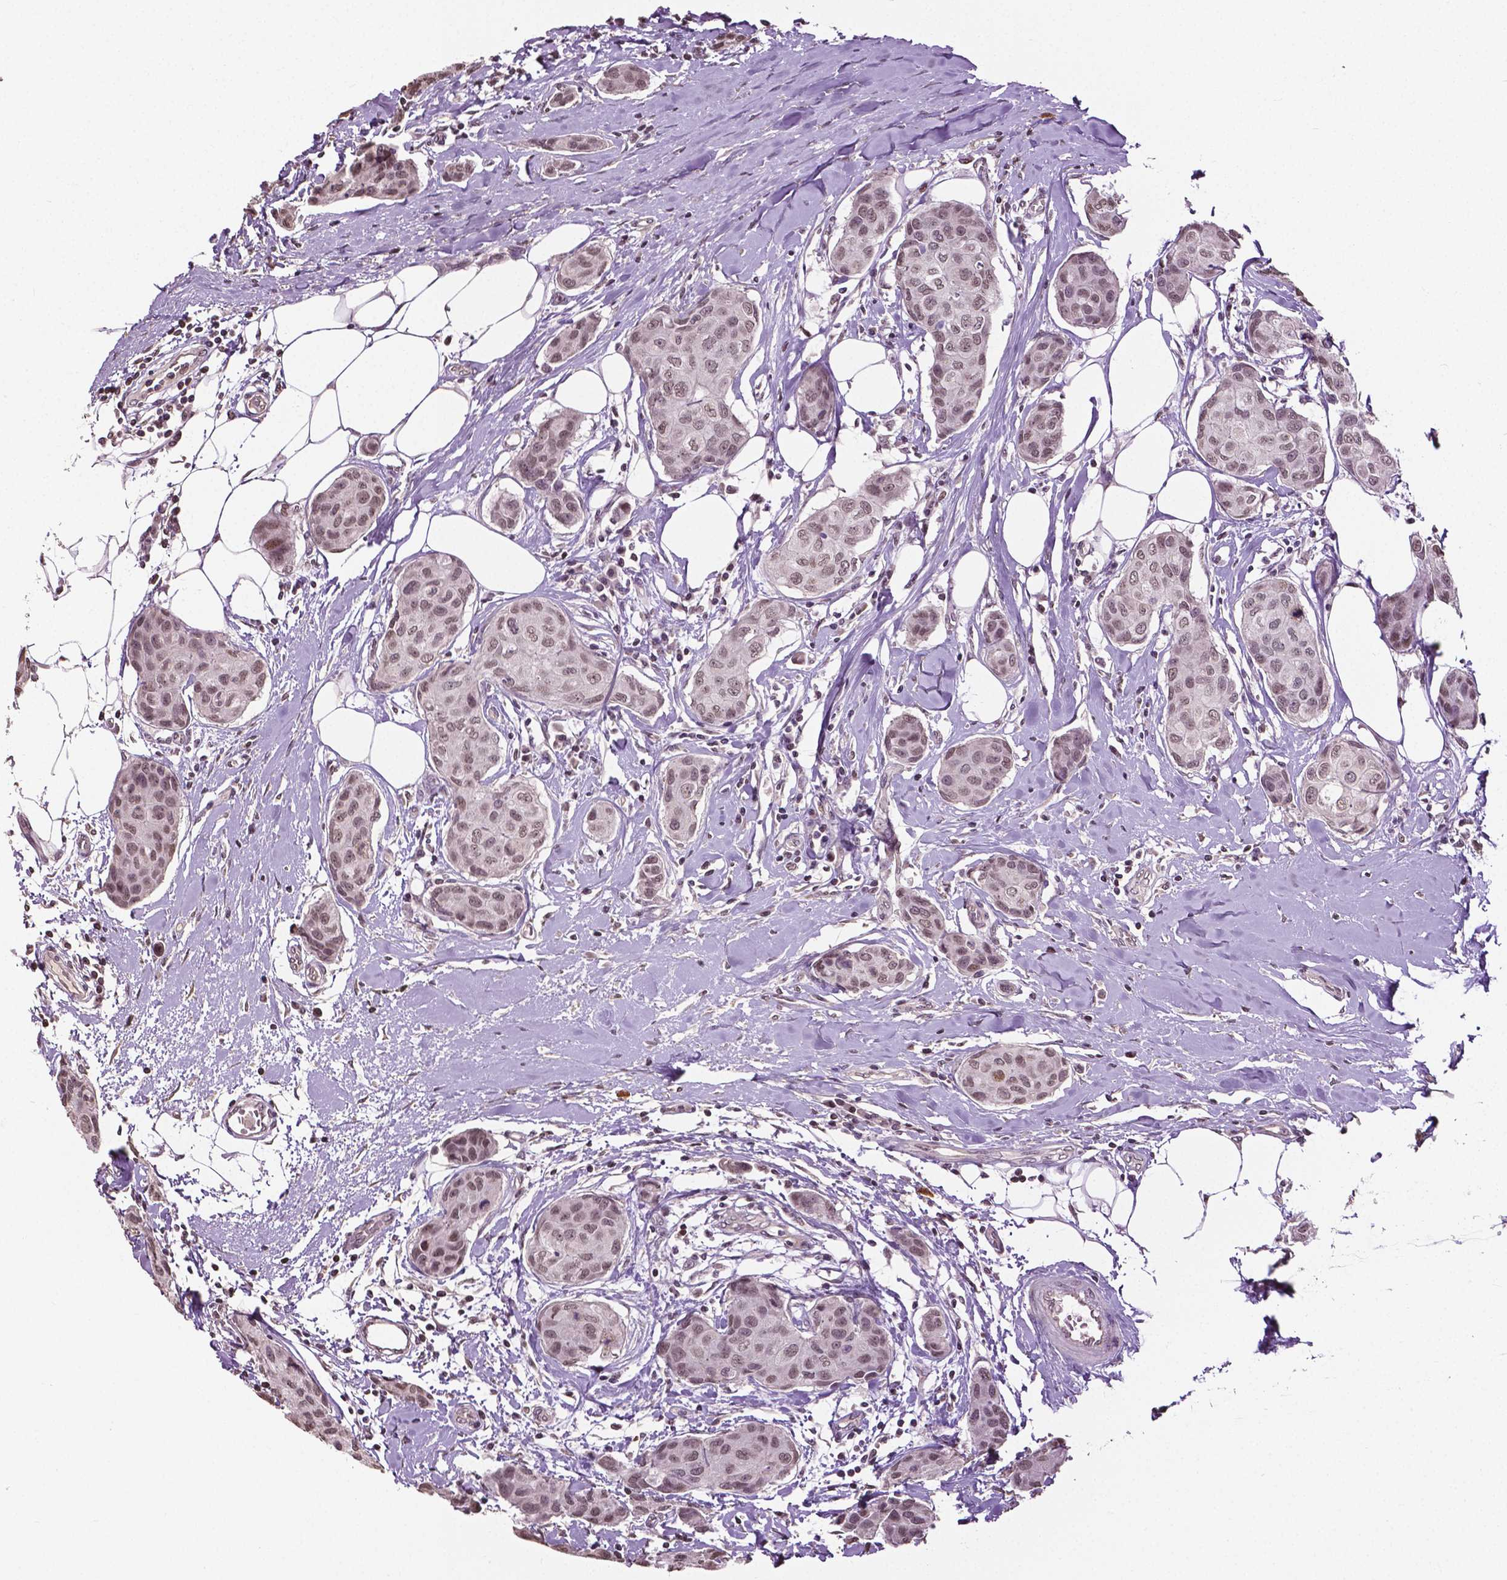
{"staining": {"intensity": "weak", "quantity": ">75%", "location": "nuclear"}, "tissue": "breast cancer", "cell_type": "Tumor cells", "image_type": "cancer", "snomed": [{"axis": "morphology", "description": "Duct carcinoma"}, {"axis": "topography", "description": "Breast"}], "caption": "High-power microscopy captured an immunohistochemistry (IHC) photomicrograph of breast cancer, revealing weak nuclear staining in about >75% of tumor cells. (DAB IHC, brown staining for protein, blue staining for nuclei).", "gene": "DLX5", "patient": {"sex": "female", "age": 80}}